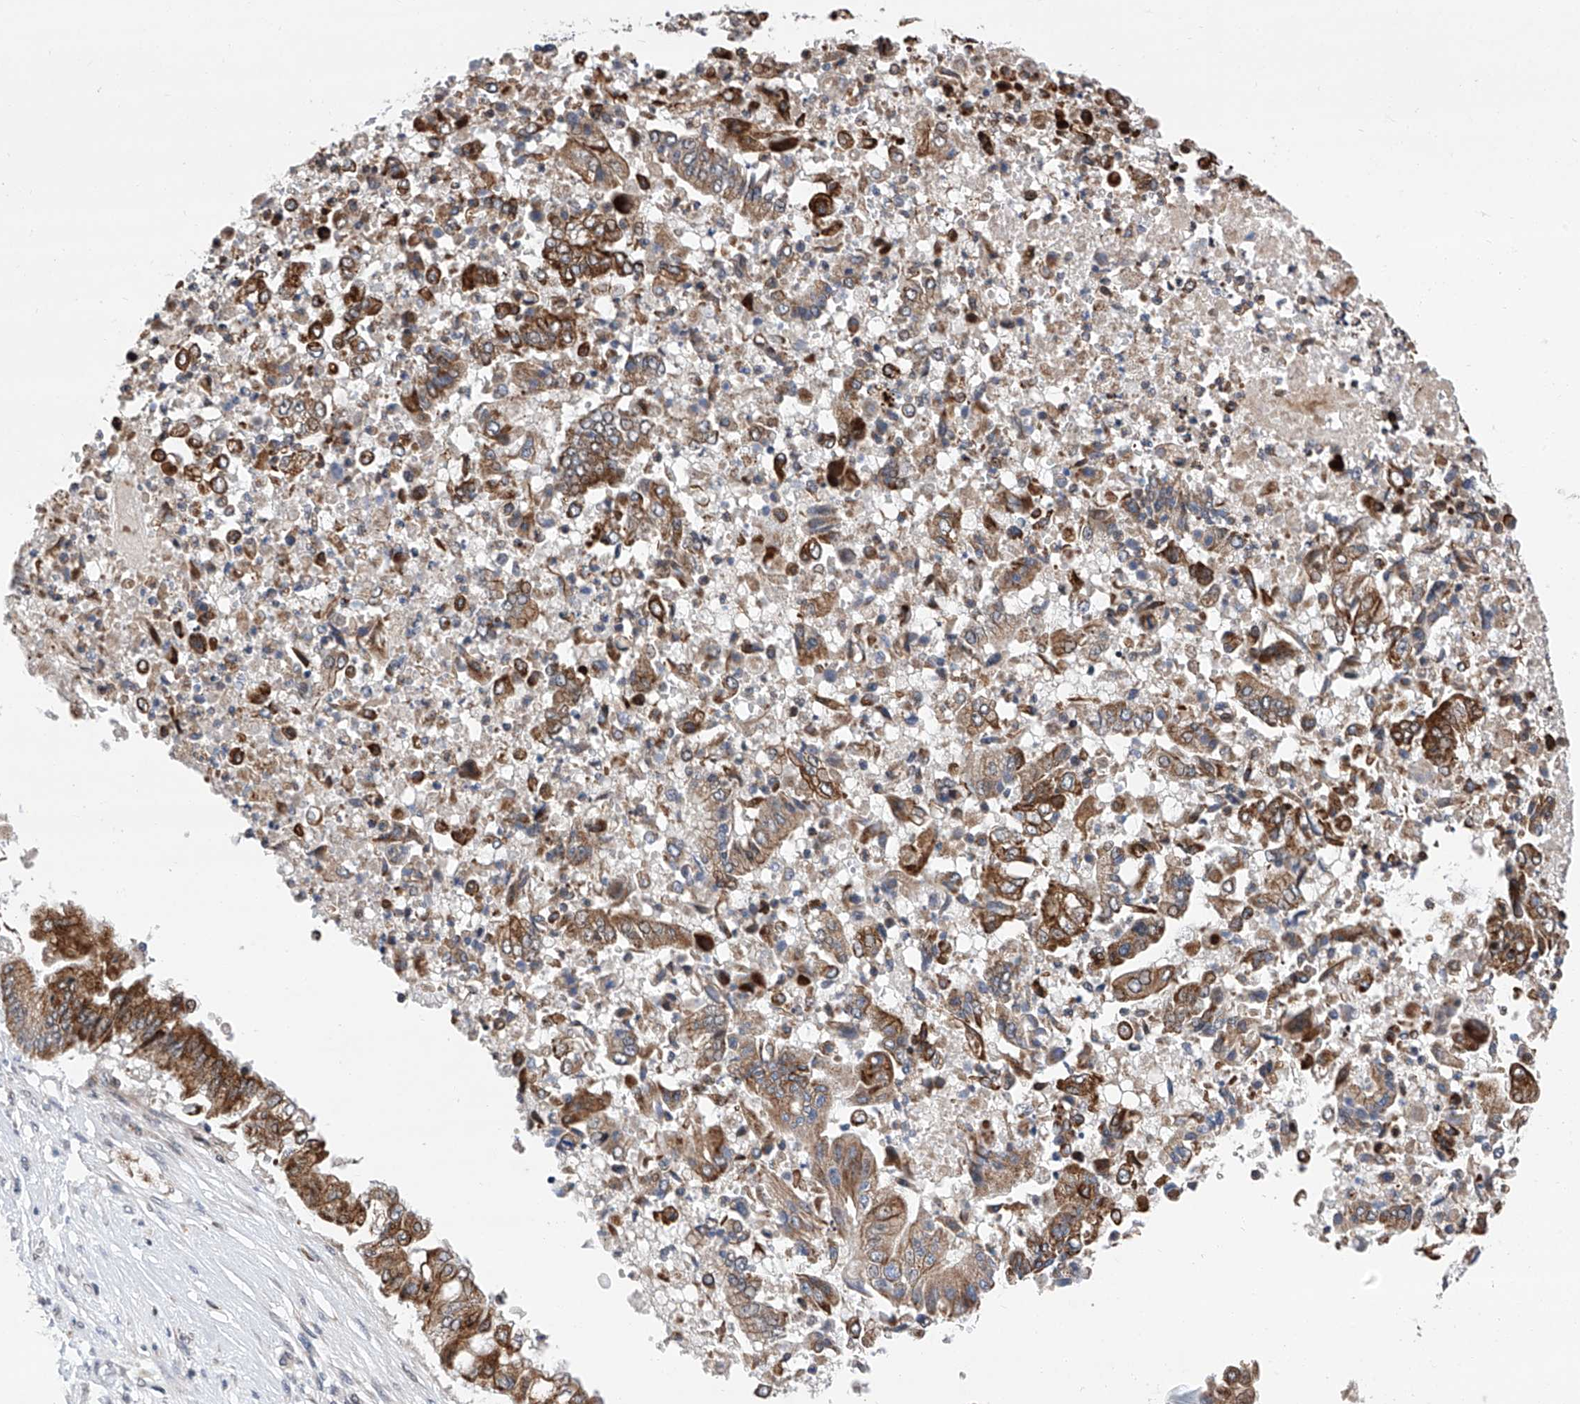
{"staining": {"intensity": "moderate", "quantity": ">75%", "location": "cytoplasmic/membranous"}, "tissue": "pancreatic cancer", "cell_type": "Tumor cells", "image_type": "cancer", "snomed": [{"axis": "morphology", "description": "Adenocarcinoma, NOS"}, {"axis": "topography", "description": "Pancreas"}], "caption": "Tumor cells exhibit medium levels of moderate cytoplasmic/membranous expression in approximately >75% of cells in human adenocarcinoma (pancreatic).", "gene": "FARP2", "patient": {"sex": "female", "age": 77}}